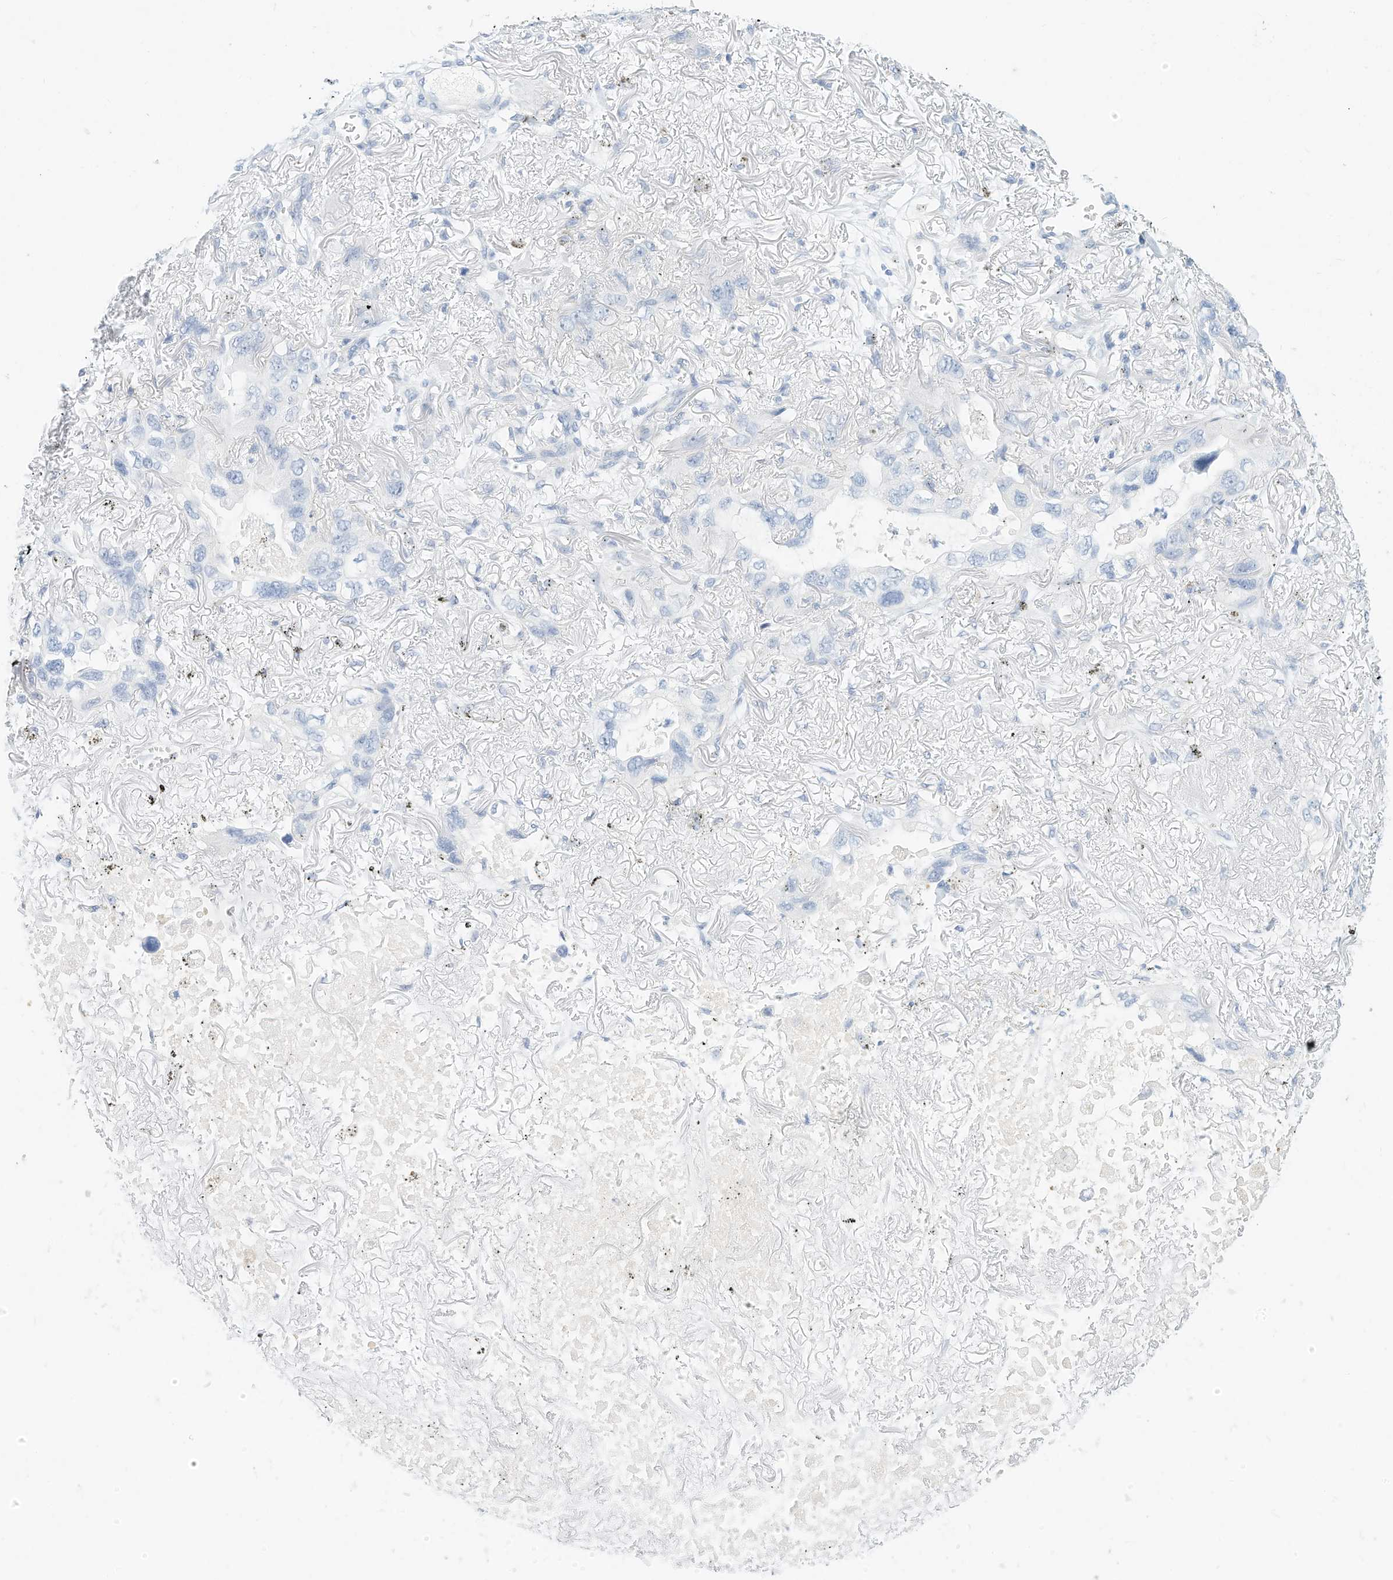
{"staining": {"intensity": "negative", "quantity": "none", "location": "none"}, "tissue": "lung cancer", "cell_type": "Tumor cells", "image_type": "cancer", "snomed": [{"axis": "morphology", "description": "Squamous cell carcinoma, NOS"}, {"axis": "topography", "description": "Lung"}], "caption": "Lung cancer (squamous cell carcinoma) stained for a protein using IHC displays no positivity tumor cells.", "gene": "SPOCD1", "patient": {"sex": "female", "age": 73}}